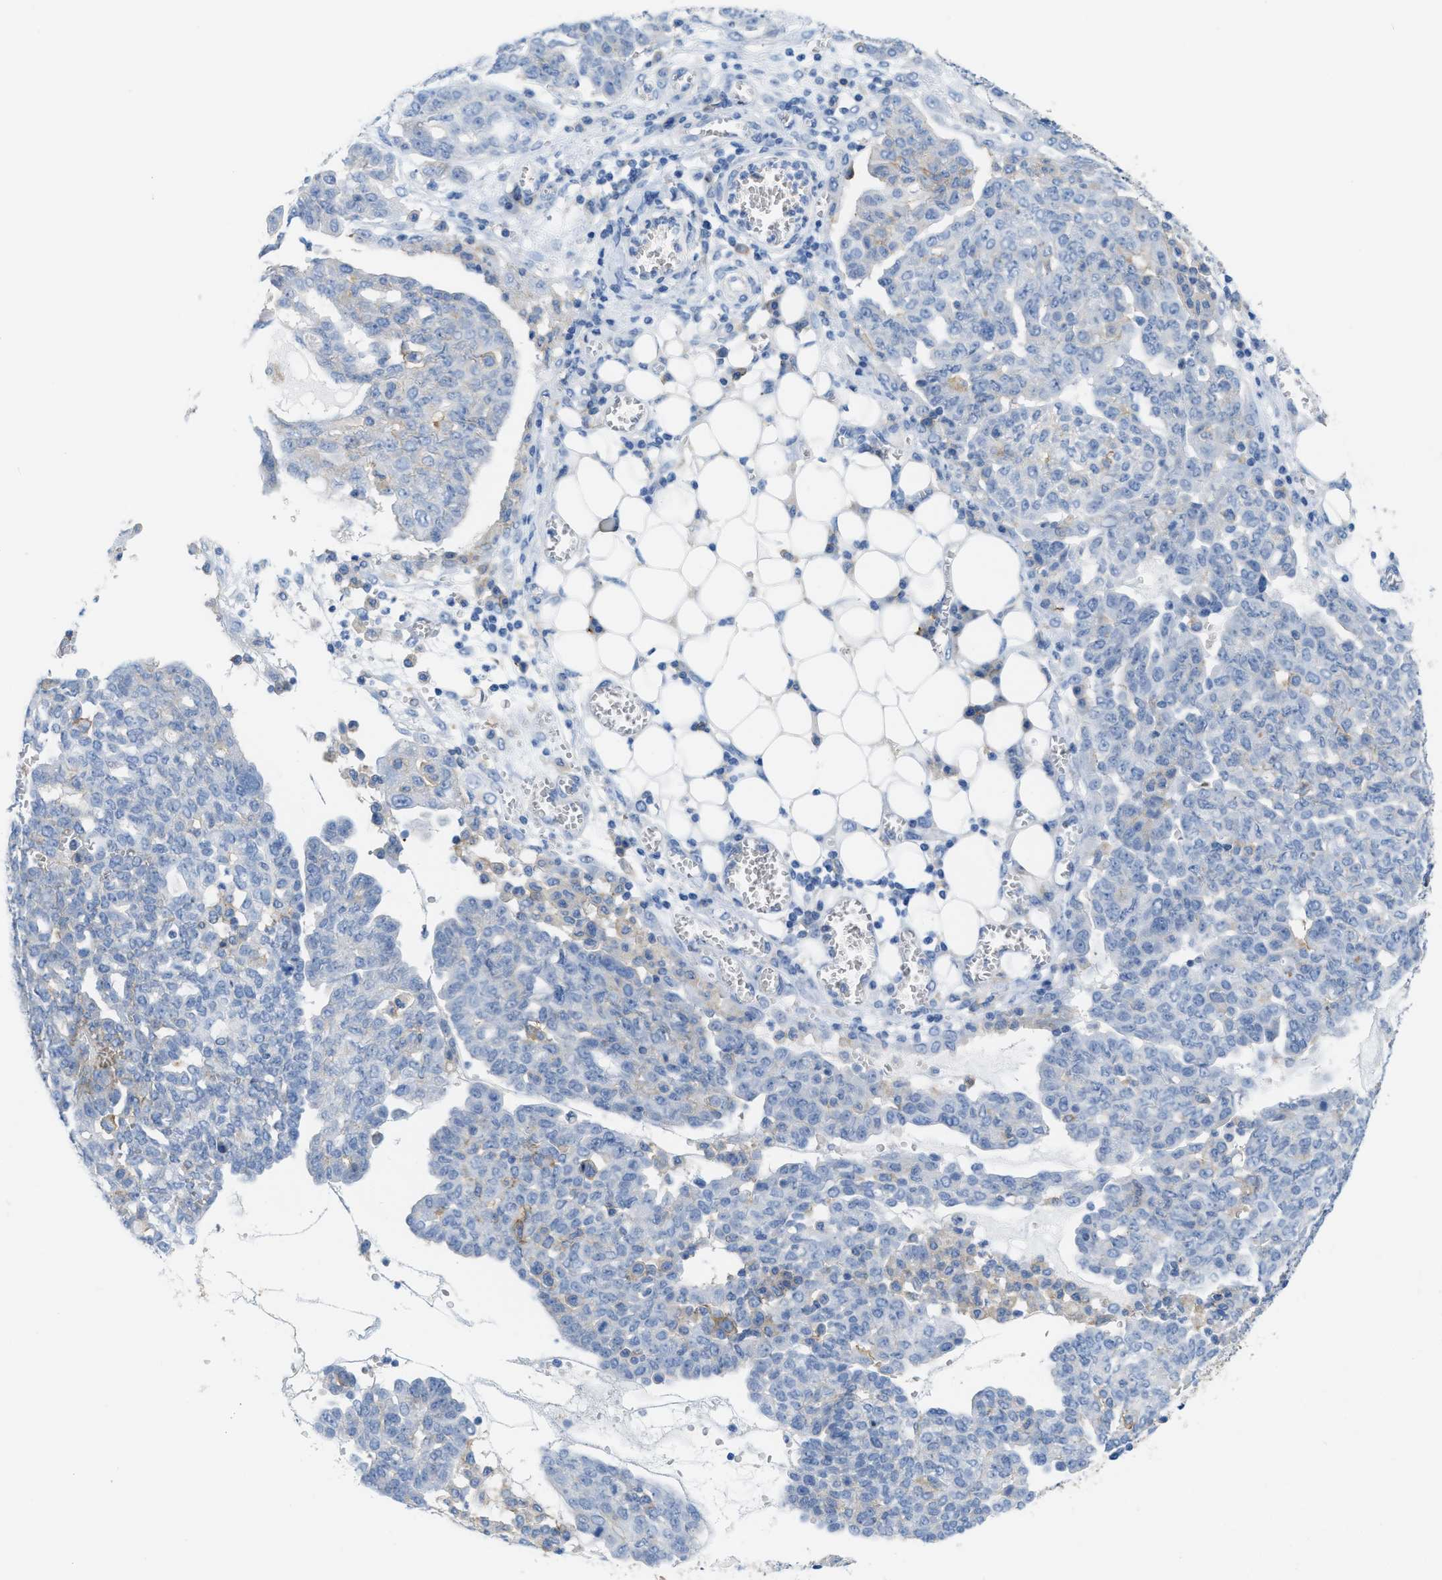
{"staining": {"intensity": "negative", "quantity": "none", "location": "none"}, "tissue": "ovarian cancer", "cell_type": "Tumor cells", "image_type": "cancer", "snomed": [{"axis": "morphology", "description": "Cystadenocarcinoma, serous, NOS"}, {"axis": "topography", "description": "Soft tissue"}, {"axis": "topography", "description": "Ovary"}], "caption": "Human ovarian cancer (serous cystadenocarcinoma) stained for a protein using immunohistochemistry (IHC) shows no positivity in tumor cells.", "gene": "SLC3A2", "patient": {"sex": "female", "age": 57}}